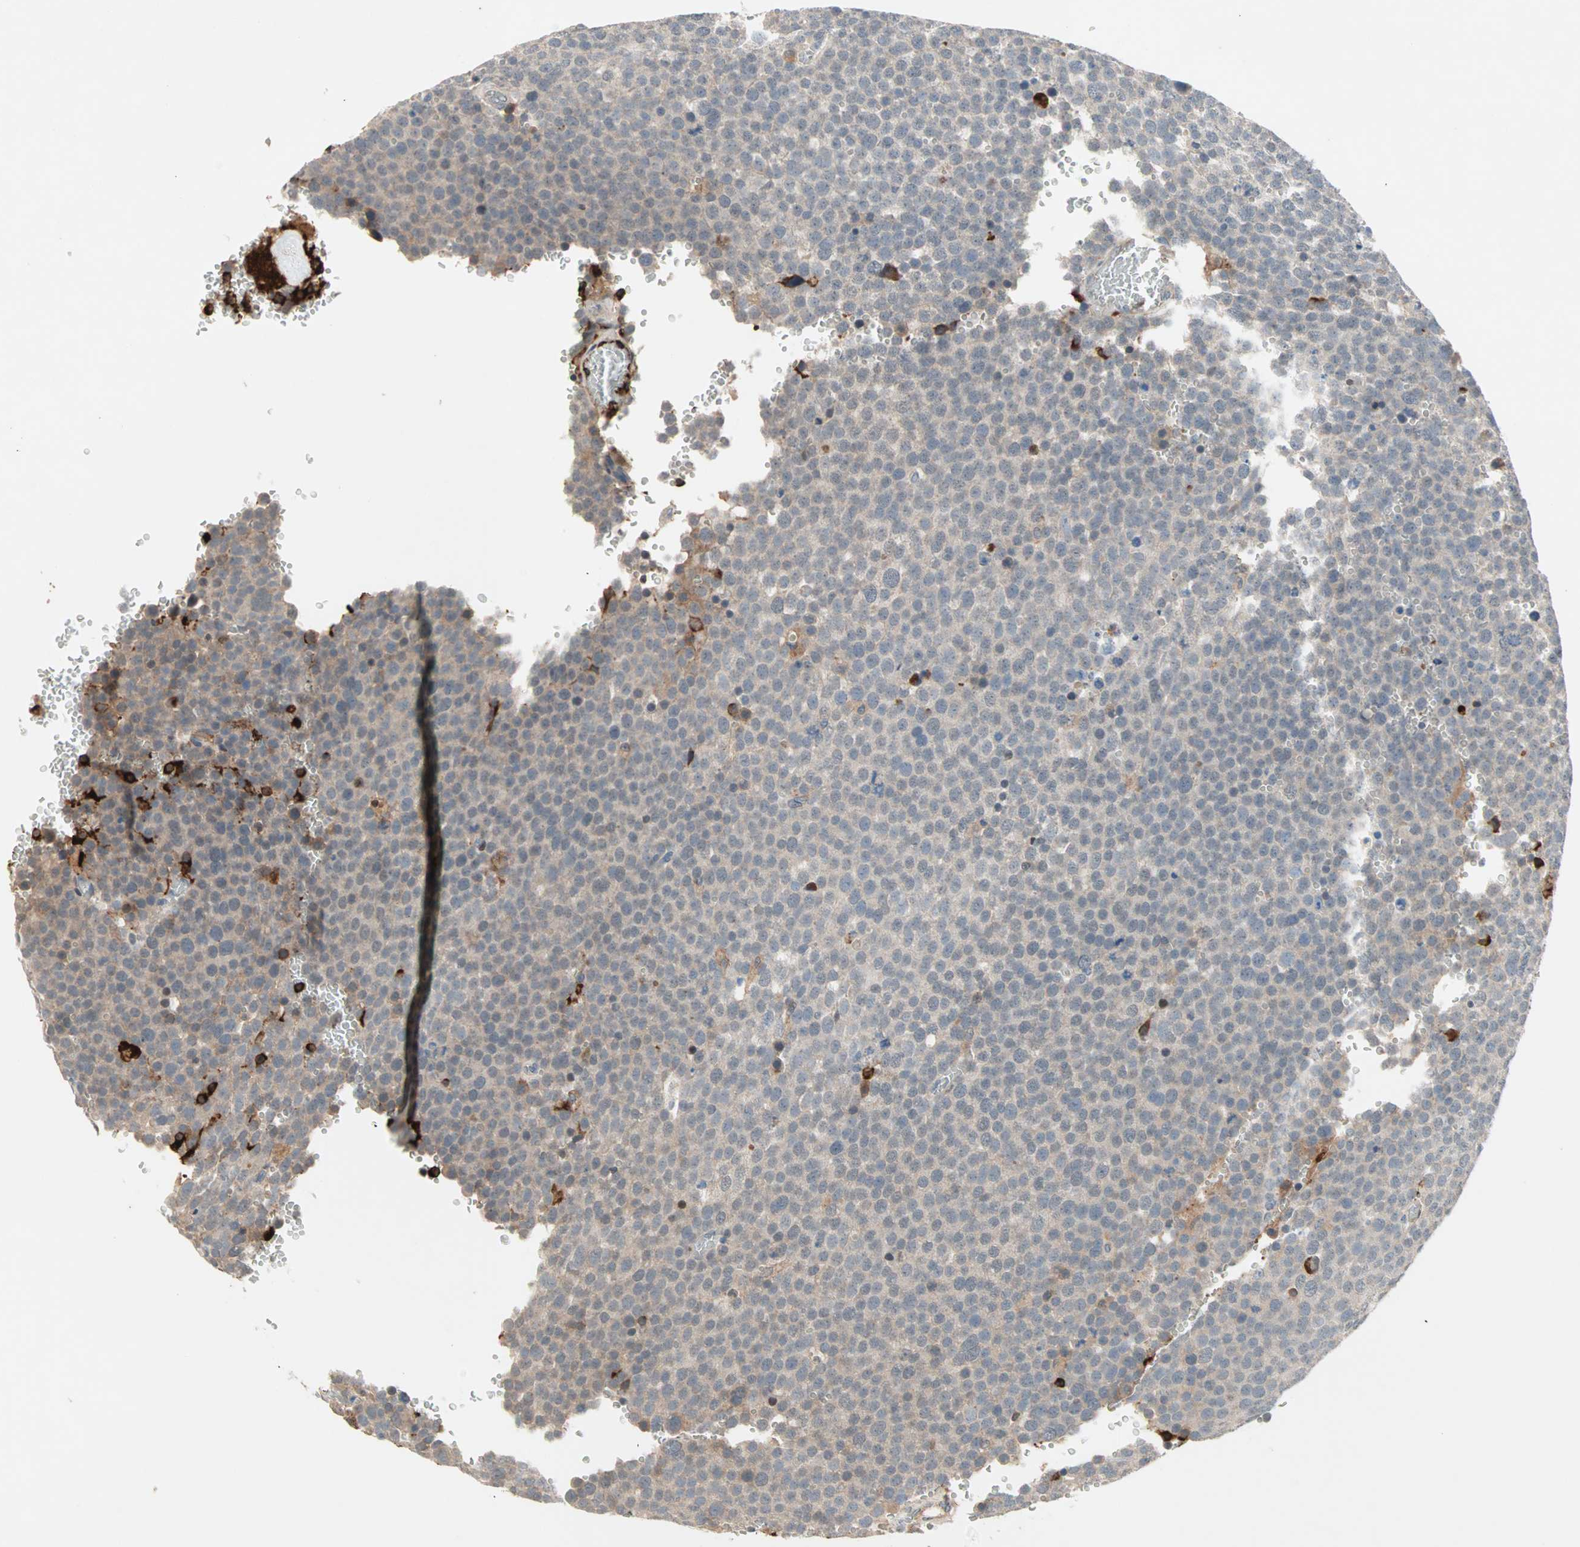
{"staining": {"intensity": "weak", "quantity": ">75%", "location": "cytoplasmic/membranous"}, "tissue": "testis cancer", "cell_type": "Tumor cells", "image_type": "cancer", "snomed": [{"axis": "morphology", "description": "Seminoma, NOS"}, {"axis": "topography", "description": "Testis"}], "caption": "Testis seminoma tissue exhibits weak cytoplasmic/membranous expression in approximately >75% of tumor cells, visualized by immunohistochemistry.", "gene": "PROS1", "patient": {"sex": "male", "age": 71}}